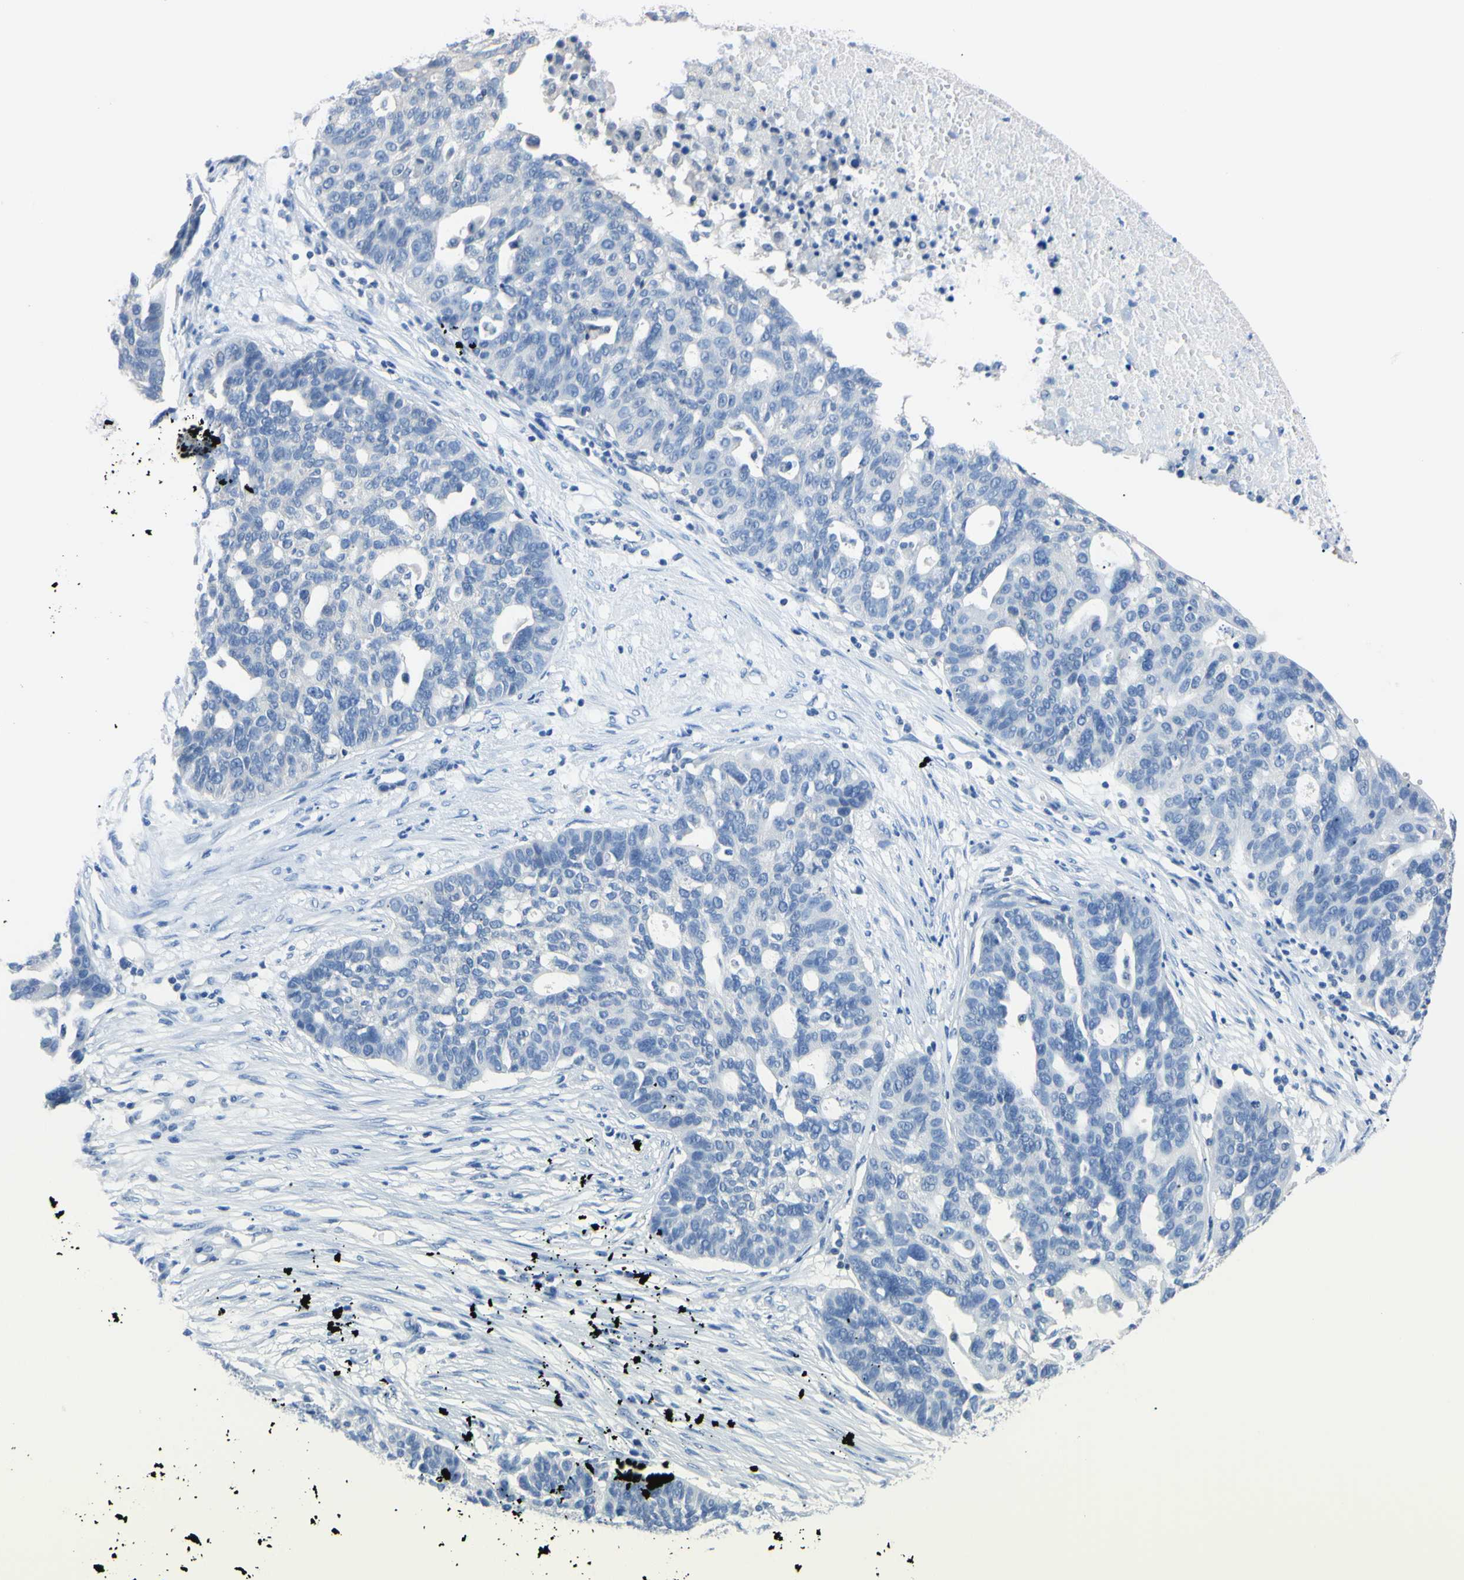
{"staining": {"intensity": "negative", "quantity": "none", "location": "none"}, "tissue": "ovarian cancer", "cell_type": "Tumor cells", "image_type": "cancer", "snomed": [{"axis": "morphology", "description": "Cystadenocarcinoma, serous, NOS"}, {"axis": "topography", "description": "Ovary"}], "caption": "Immunohistochemistry of serous cystadenocarcinoma (ovarian) displays no positivity in tumor cells.", "gene": "RARS1", "patient": {"sex": "female", "age": 59}}